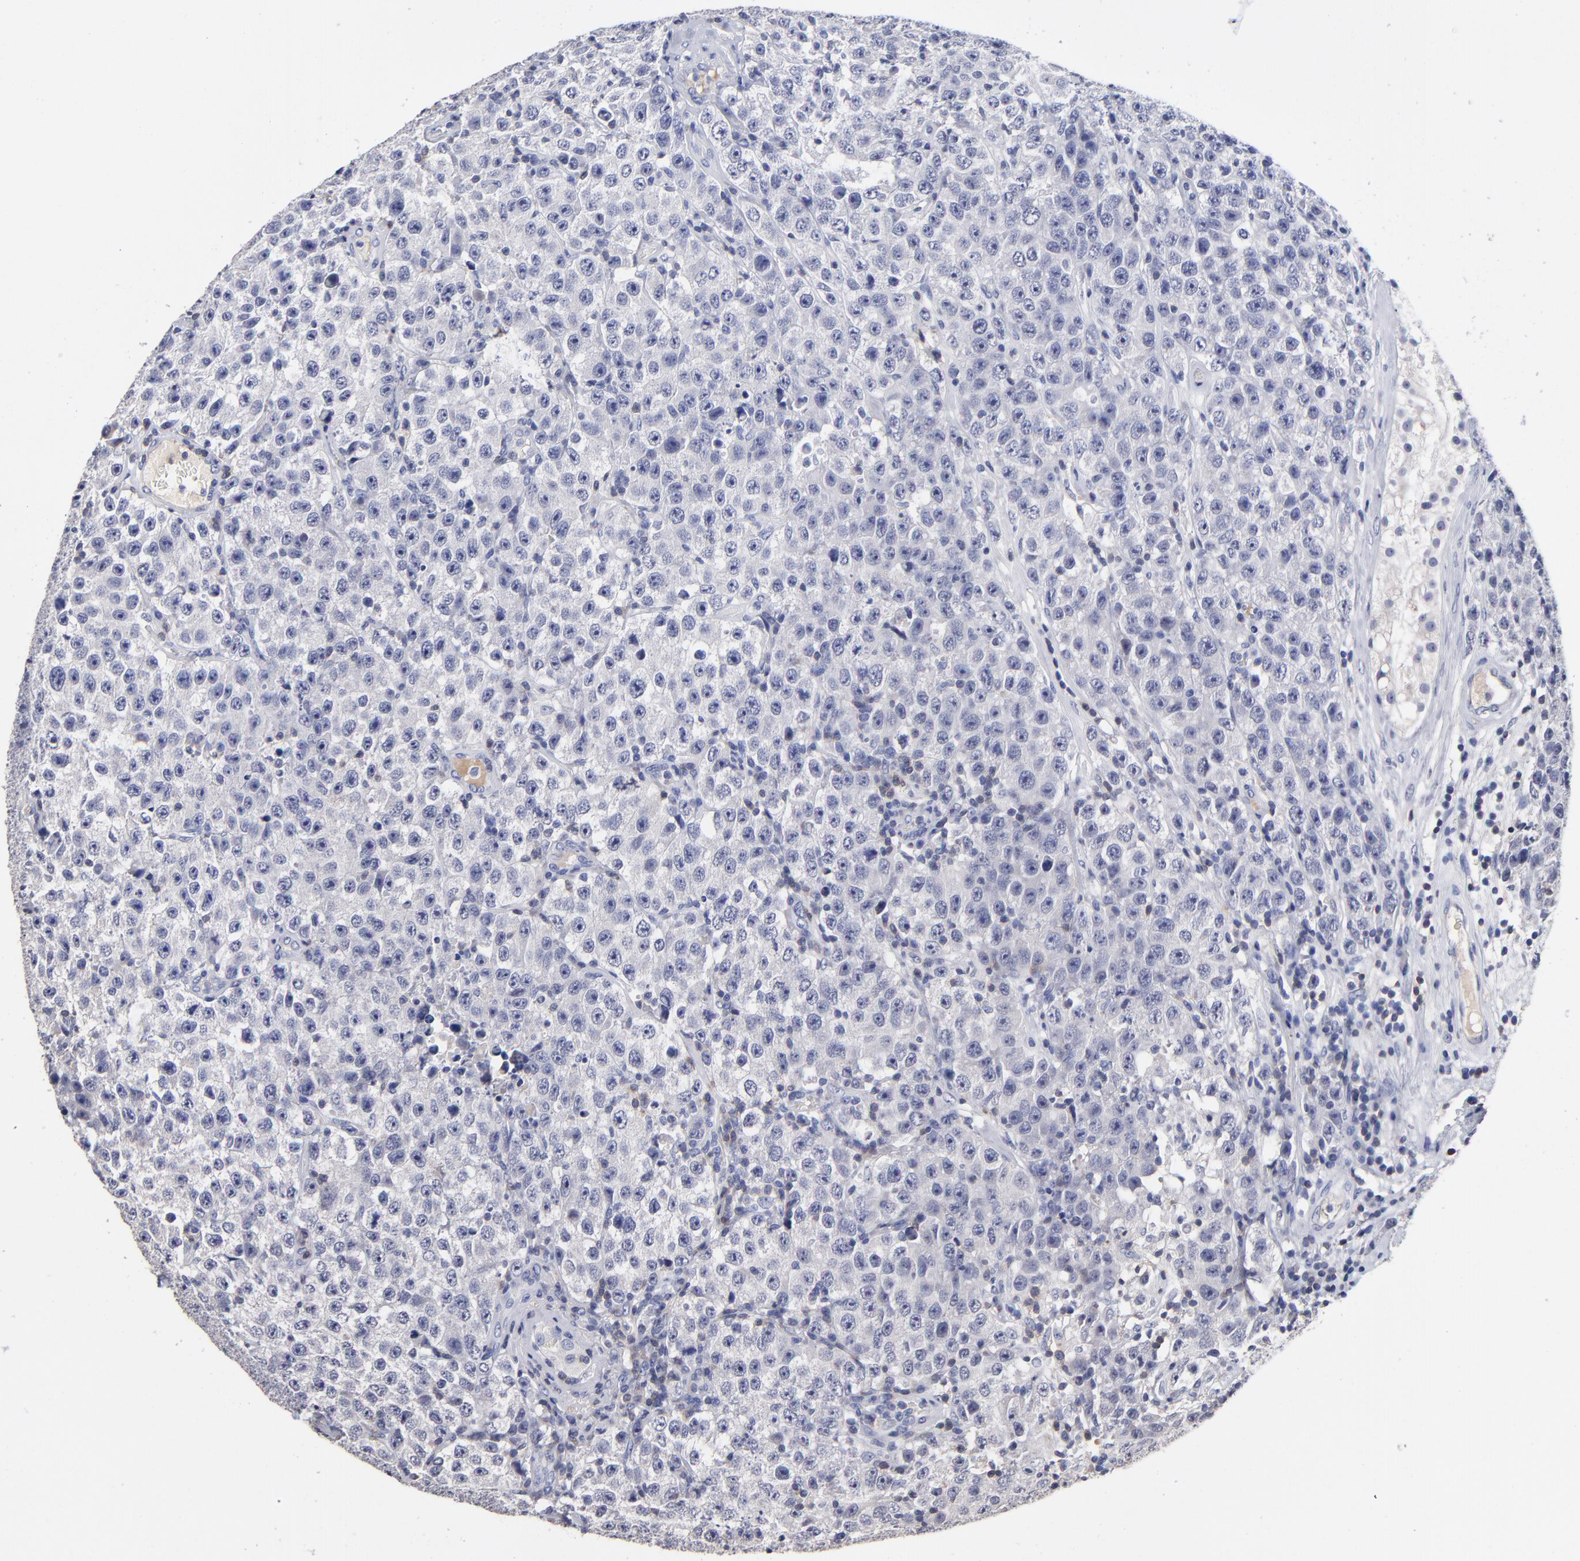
{"staining": {"intensity": "negative", "quantity": "none", "location": "none"}, "tissue": "testis cancer", "cell_type": "Tumor cells", "image_type": "cancer", "snomed": [{"axis": "morphology", "description": "Seminoma, NOS"}, {"axis": "topography", "description": "Testis"}], "caption": "Immunohistochemical staining of testis cancer (seminoma) shows no significant expression in tumor cells. (Brightfield microscopy of DAB immunohistochemistry (IHC) at high magnification).", "gene": "TRAT1", "patient": {"sex": "male", "age": 52}}